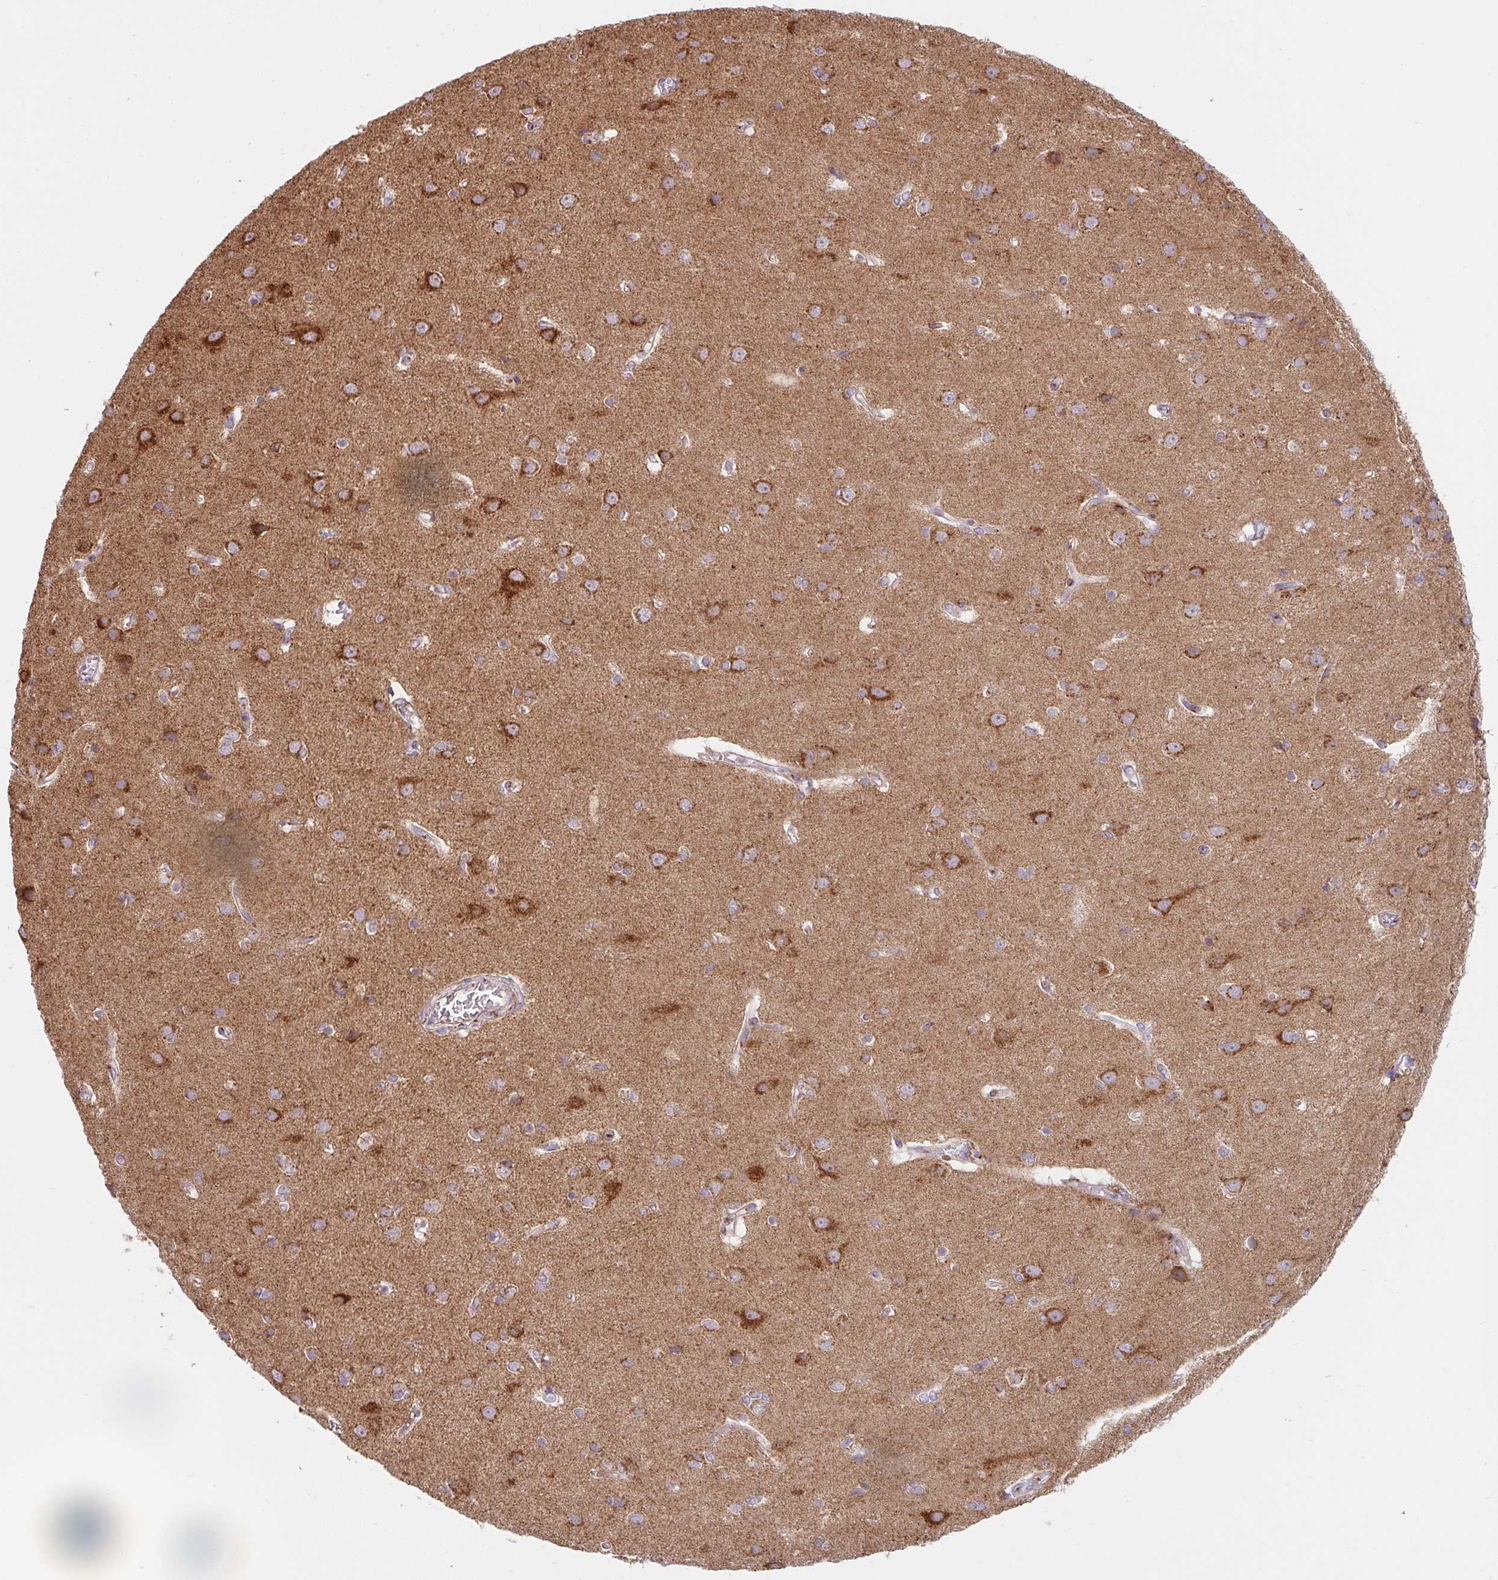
{"staining": {"intensity": "weak", "quantity": "25%-75%", "location": "cytoplasmic/membranous"}, "tissue": "cerebral cortex", "cell_type": "Endothelial cells", "image_type": "normal", "snomed": [{"axis": "morphology", "description": "Normal tissue, NOS"}, {"axis": "topography", "description": "Cerebral cortex"}], "caption": "A histopathology image of cerebral cortex stained for a protein displays weak cytoplasmic/membranous brown staining in endothelial cells. (DAB = brown stain, brightfield microscopy at high magnification).", "gene": "GVQW3", "patient": {"sex": "male", "age": 37}}